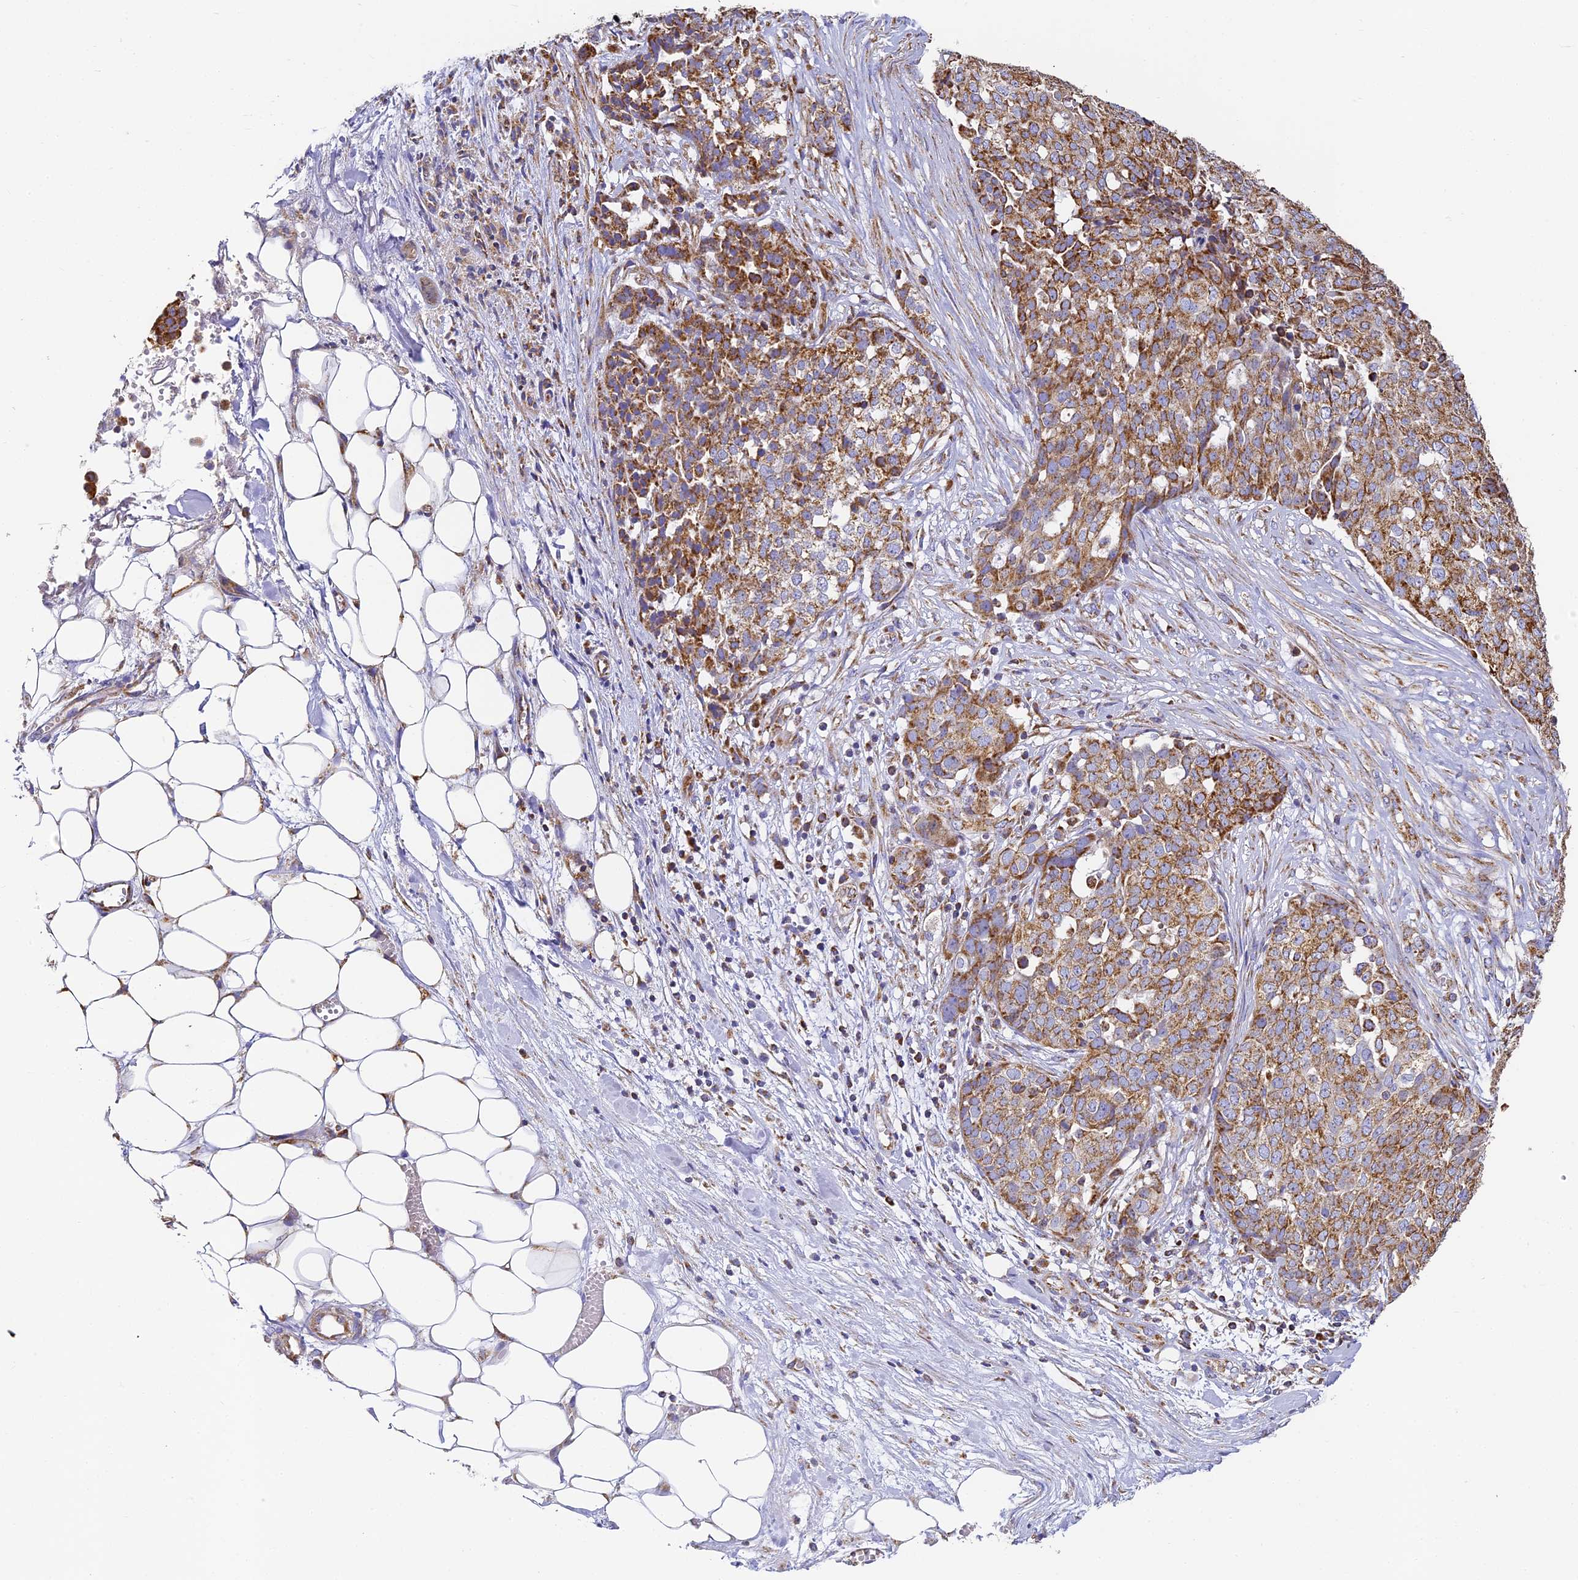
{"staining": {"intensity": "moderate", "quantity": ">75%", "location": "cytoplasmic/membranous"}, "tissue": "ovarian cancer", "cell_type": "Tumor cells", "image_type": "cancer", "snomed": [{"axis": "morphology", "description": "Cystadenocarcinoma, serous, NOS"}, {"axis": "topography", "description": "Soft tissue"}, {"axis": "topography", "description": "Ovary"}], "caption": "A high-resolution photomicrograph shows immunohistochemistry staining of ovarian cancer, which demonstrates moderate cytoplasmic/membranous positivity in about >75% of tumor cells.", "gene": "COX6C", "patient": {"sex": "female", "age": 57}}